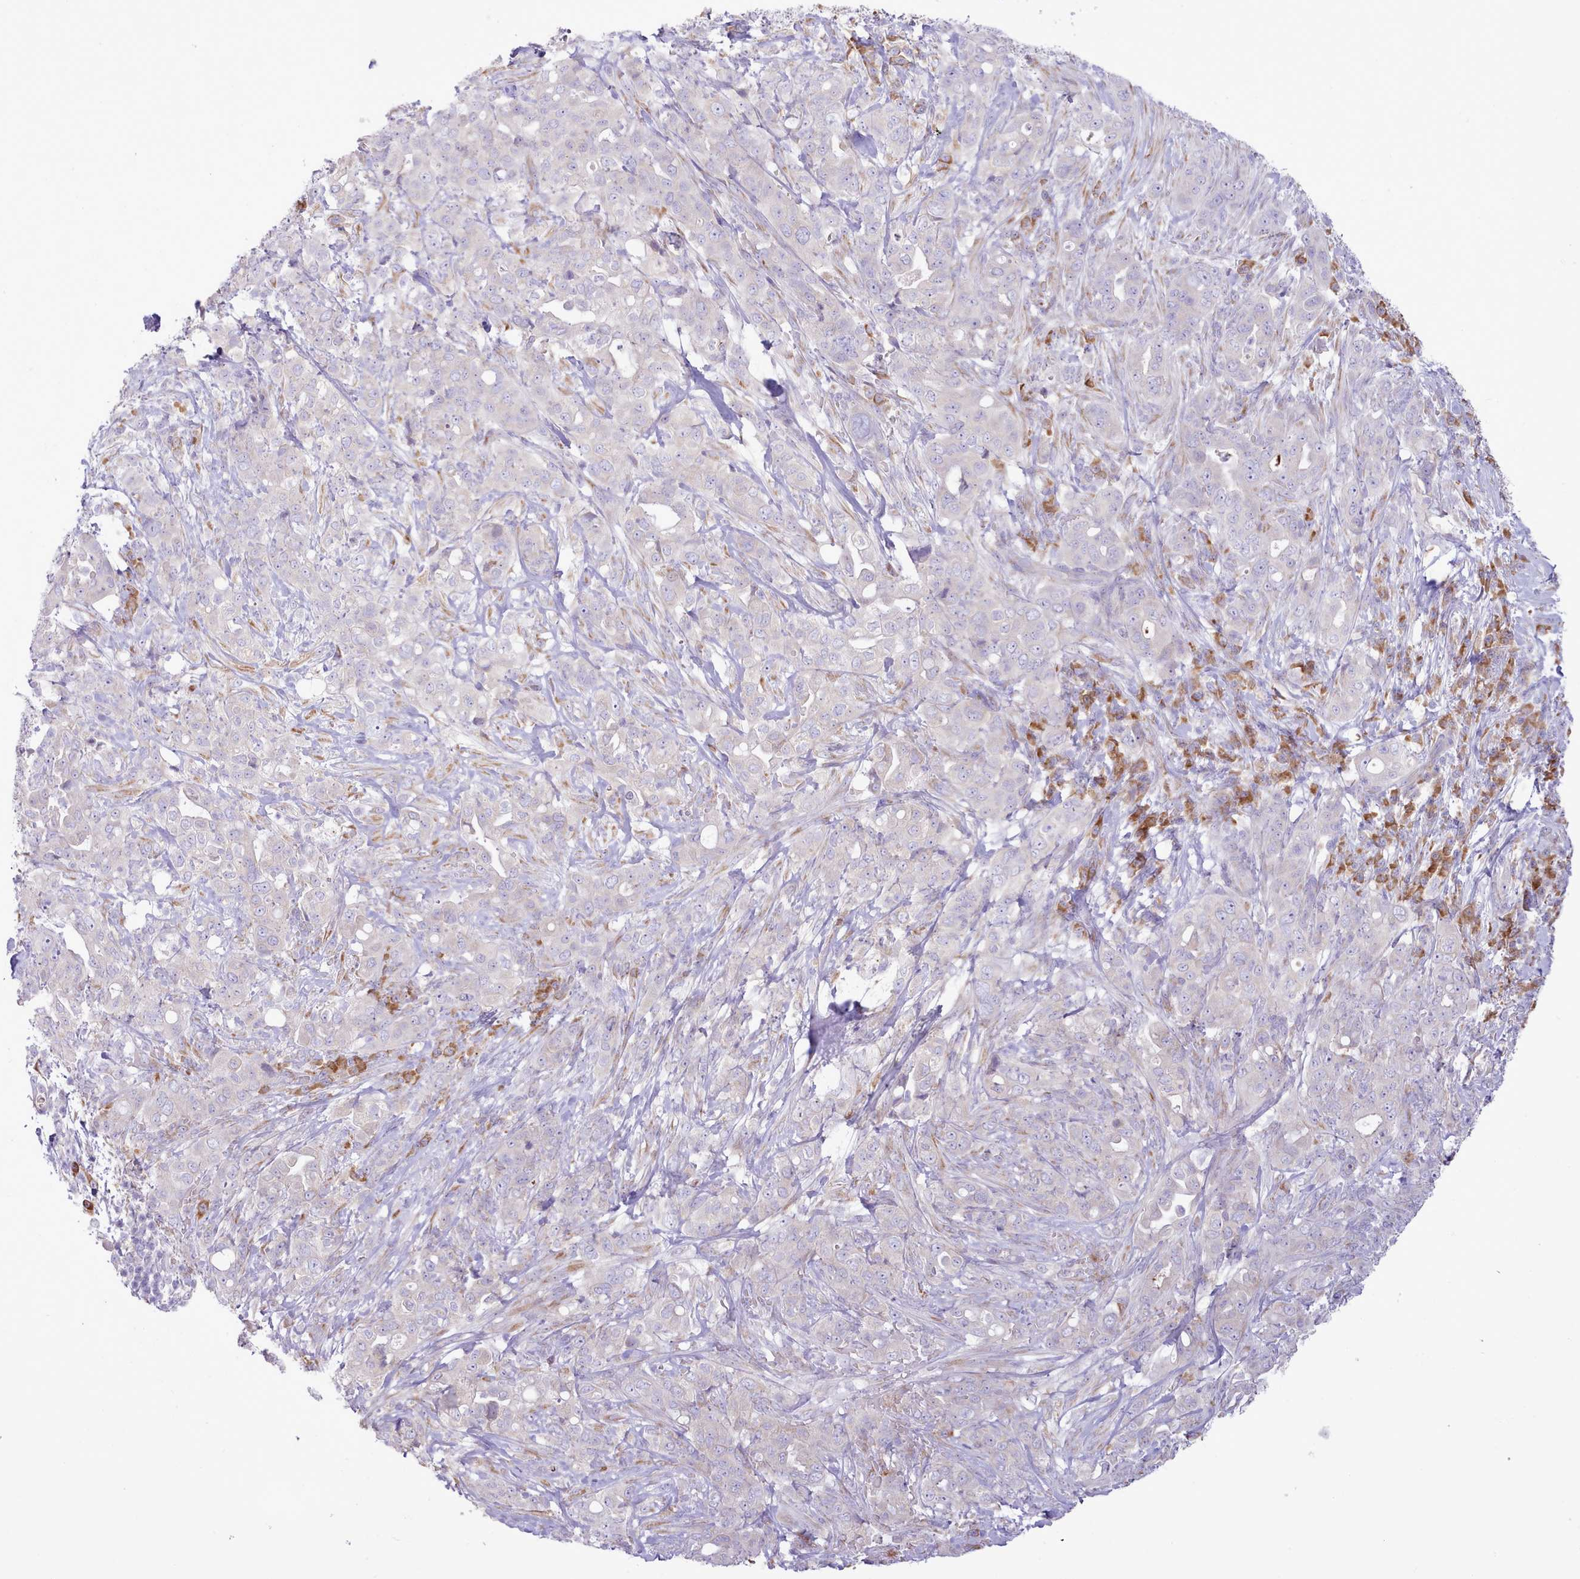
{"staining": {"intensity": "negative", "quantity": "none", "location": "none"}, "tissue": "pancreatic cancer", "cell_type": "Tumor cells", "image_type": "cancer", "snomed": [{"axis": "morphology", "description": "Normal tissue, NOS"}, {"axis": "morphology", "description": "Adenocarcinoma, NOS"}, {"axis": "topography", "description": "Lymph node"}, {"axis": "topography", "description": "Pancreas"}], "caption": "Immunohistochemical staining of pancreatic cancer (adenocarcinoma) displays no significant expression in tumor cells.", "gene": "CCL1", "patient": {"sex": "female", "age": 67}}